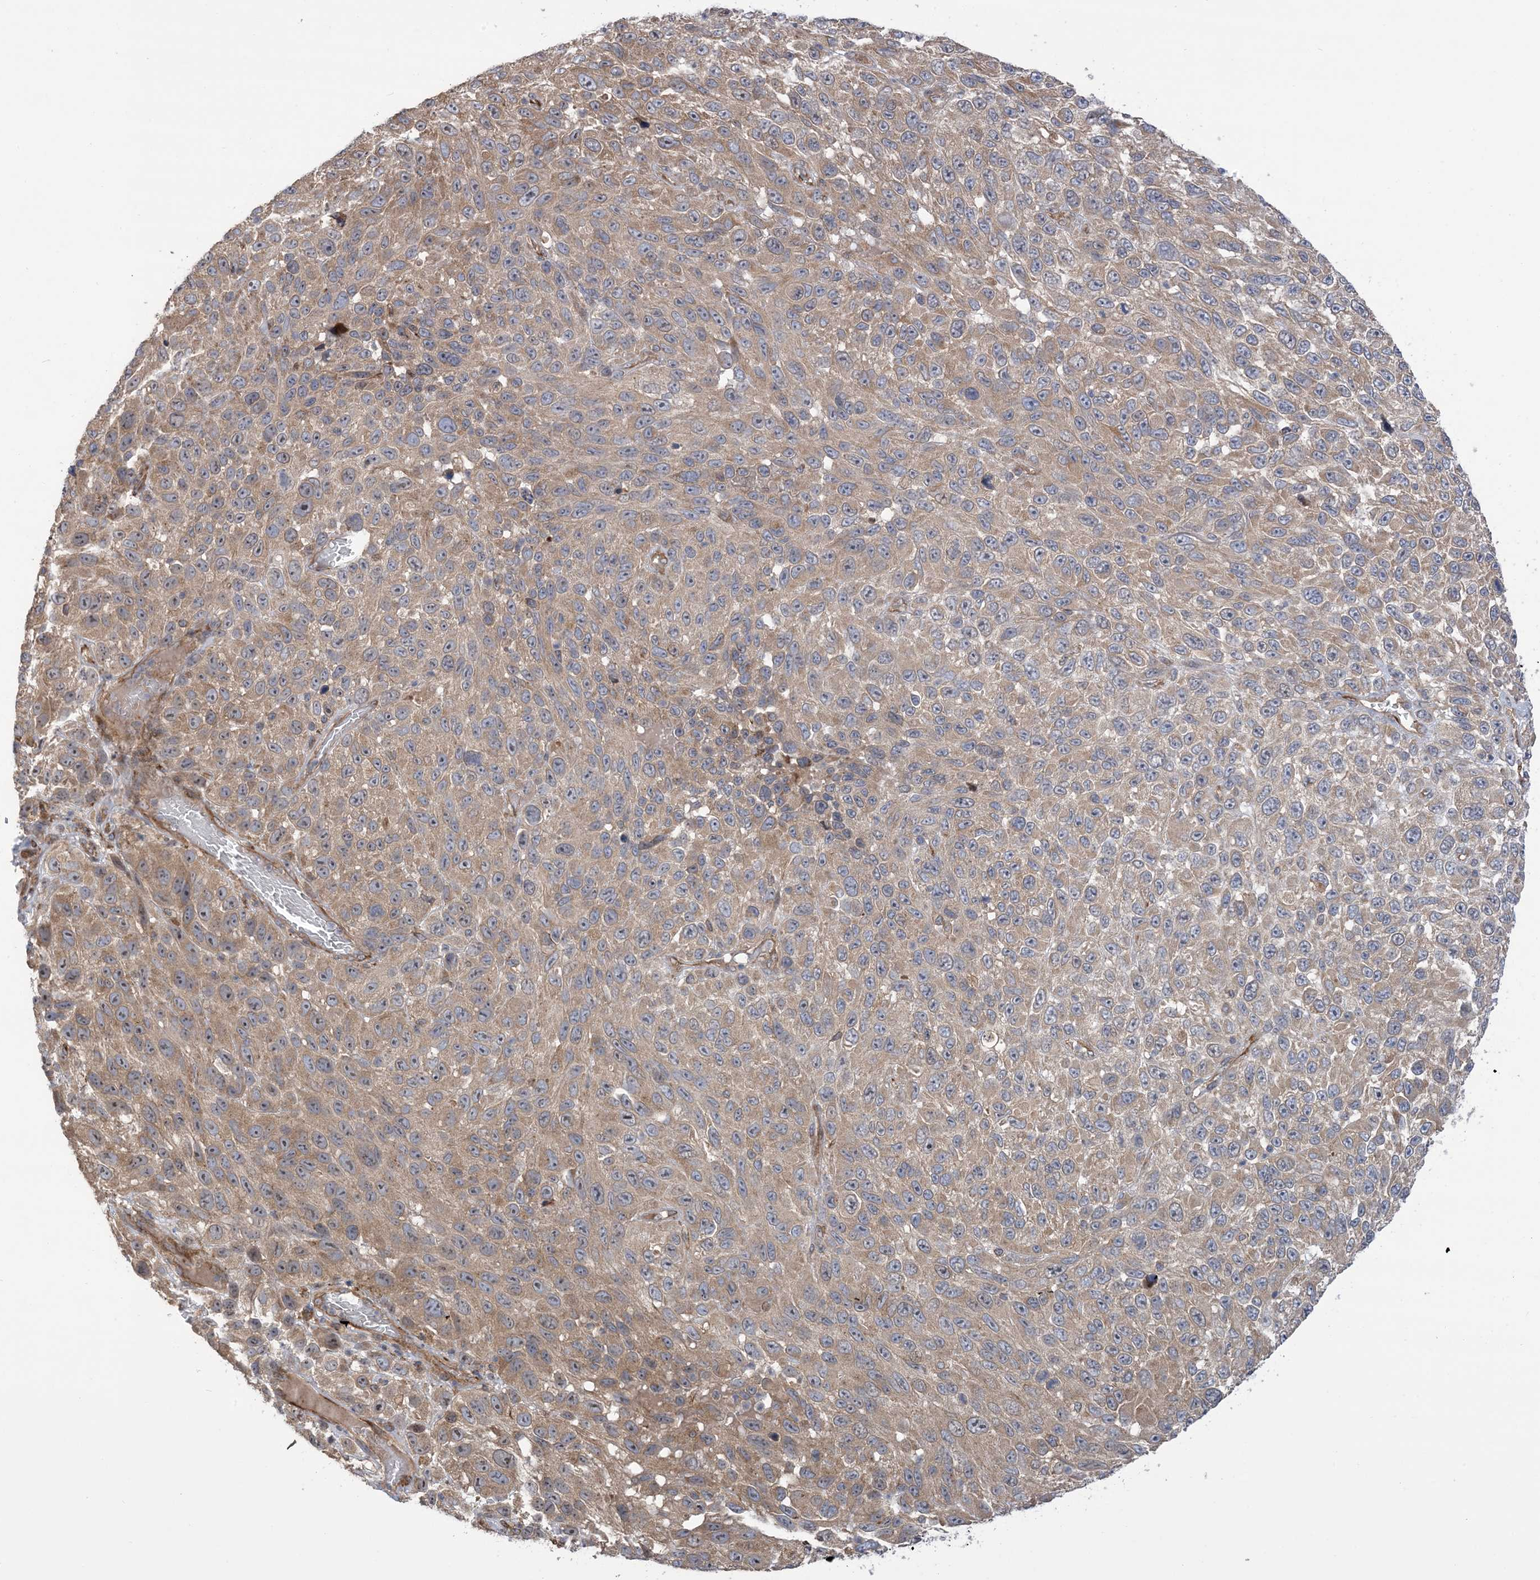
{"staining": {"intensity": "moderate", "quantity": ">75%", "location": "cytoplasmic/membranous"}, "tissue": "melanoma", "cell_type": "Tumor cells", "image_type": "cancer", "snomed": [{"axis": "morphology", "description": "Malignant melanoma, NOS"}, {"axis": "topography", "description": "Skin"}], "caption": "About >75% of tumor cells in melanoma exhibit moderate cytoplasmic/membranous protein expression as visualized by brown immunohistochemical staining.", "gene": "CLEC16A", "patient": {"sex": "female", "age": 96}}